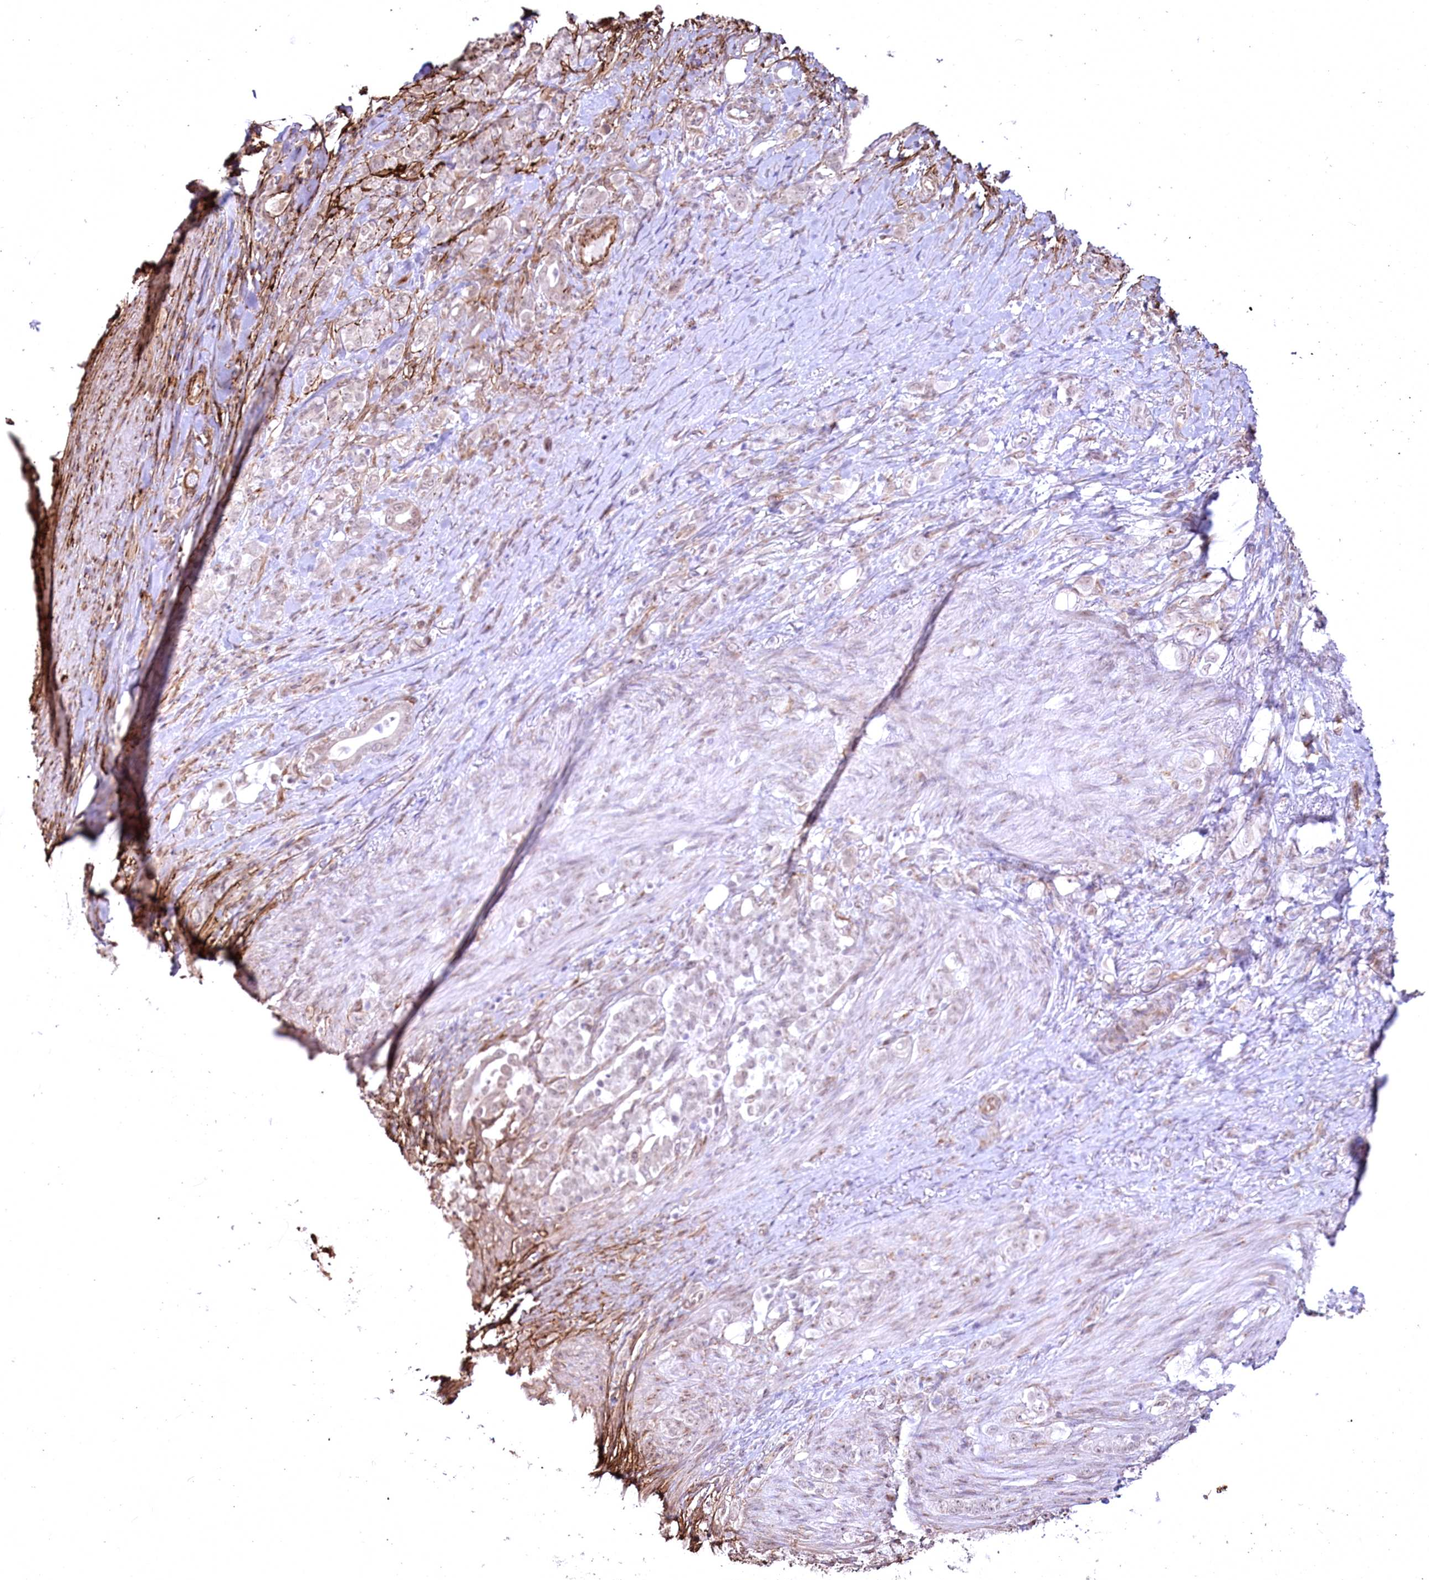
{"staining": {"intensity": "weak", "quantity": "<25%", "location": "nuclear"}, "tissue": "stomach cancer", "cell_type": "Tumor cells", "image_type": "cancer", "snomed": [{"axis": "morphology", "description": "Adenocarcinoma, NOS"}, {"axis": "topography", "description": "Stomach"}], "caption": "Immunohistochemistry (IHC) micrograph of human stomach cancer (adenocarcinoma) stained for a protein (brown), which demonstrates no expression in tumor cells. (DAB (3,3'-diaminobenzidine) immunohistochemistry (IHC) visualized using brightfield microscopy, high magnification).", "gene": "YBX3", "patient": {"sex": "female", "age": 79}}